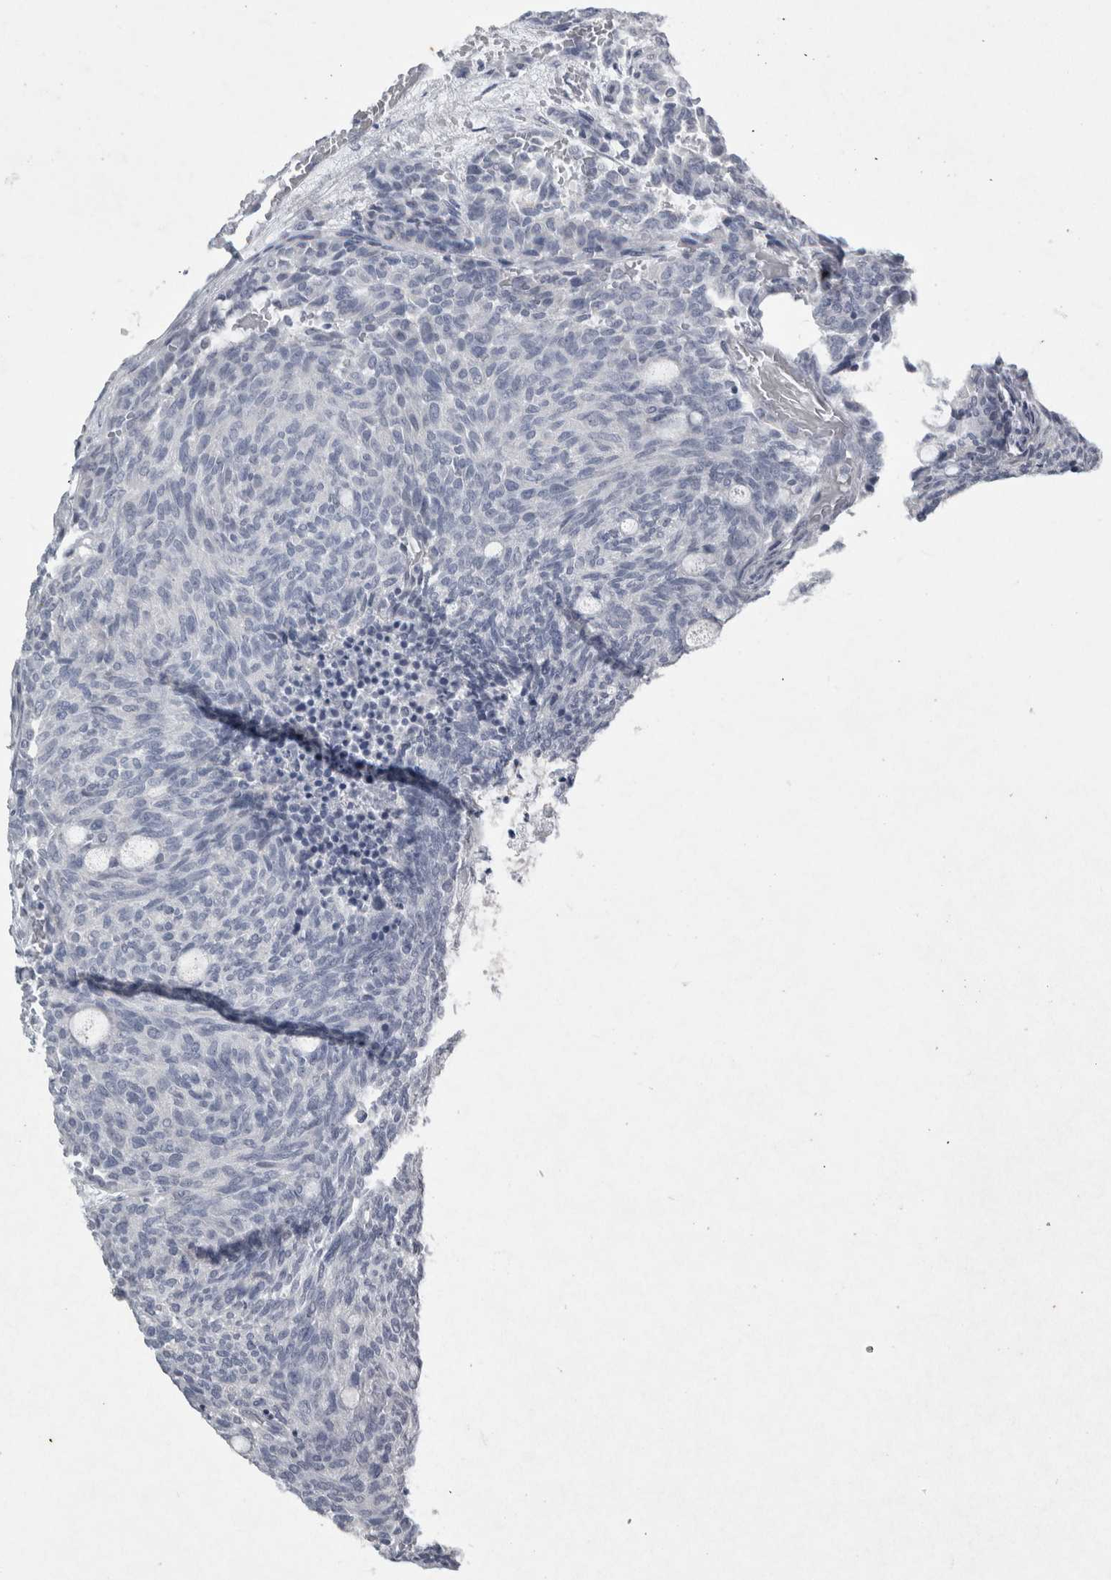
{"staining": {"intensity": "negative", "quantity": "none", "location": "none"}, "tissue": "carcinoid", "cell_type": "Tumor cells", "image_type": "cancer", "snomed": [{"axis": "morphology", "description": "Carcinoid, malignant, NOS"}, {"axis": "topography", "description": "Pancreas"}], "caption": "Protein analysis of carcinoid (malignant) reveals no significant expression in tumor cells.", "gene": "PDX1", "patient": {"sex": "female", "age": 54}}